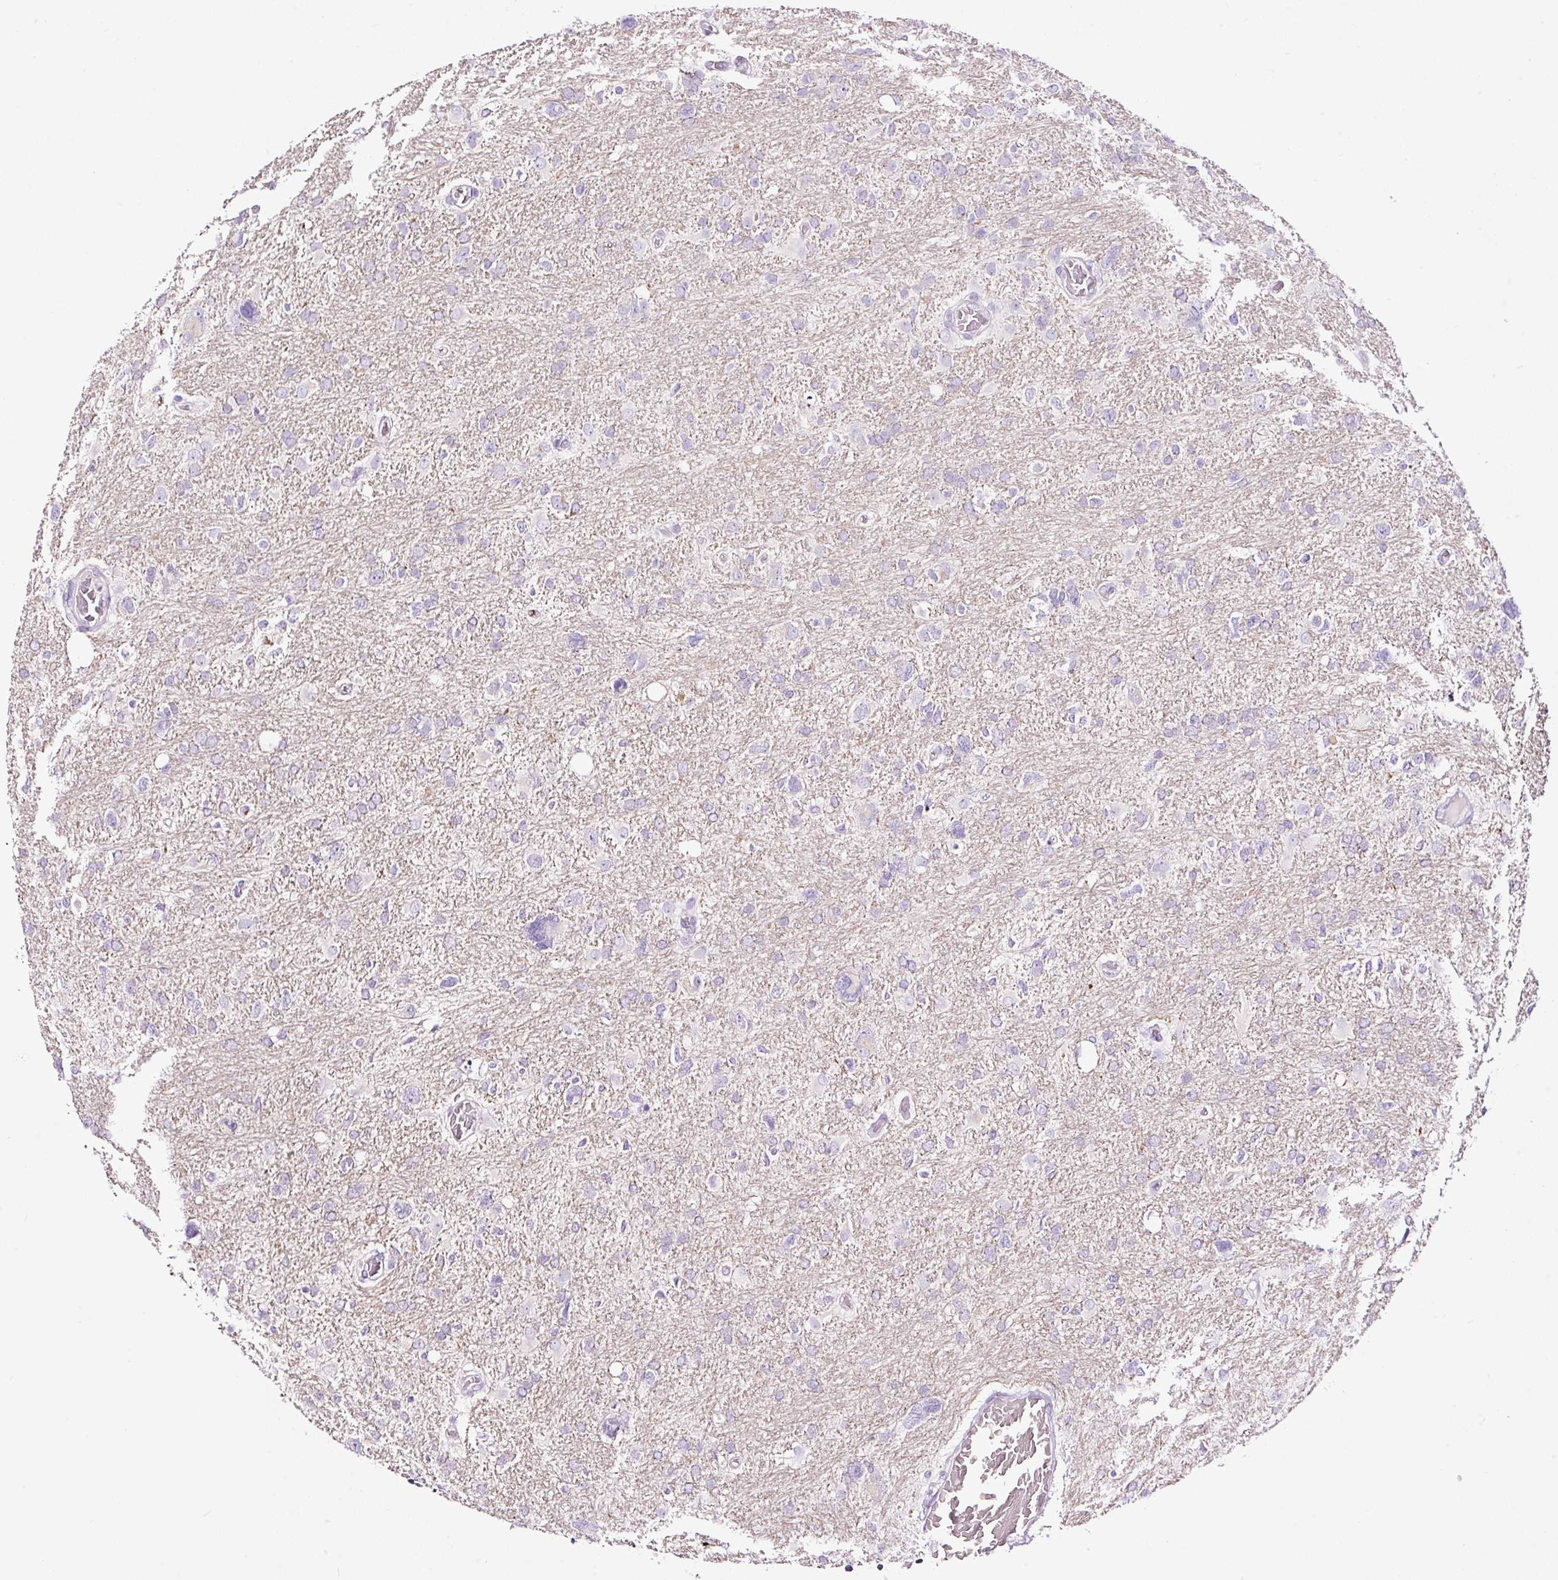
{"staining": {"intensity": "negative", "quantity": "none", "location": "none"}, "tissue": "glioma", "cell_type": "Tumor cells", "image_type": "cancer", "snomed": [{"axis": "morphology", "description": "Glioma, malignant, High grade"}, {"axis": "topography", "description": "Brain"}], "caption": "A high-resolution image shows IHC staining of malignant glioma (high-grade), which exhibits no significant staining in tumor cells.", "gene": "PAM", "patient": {"sex": "male", "age": 61}}